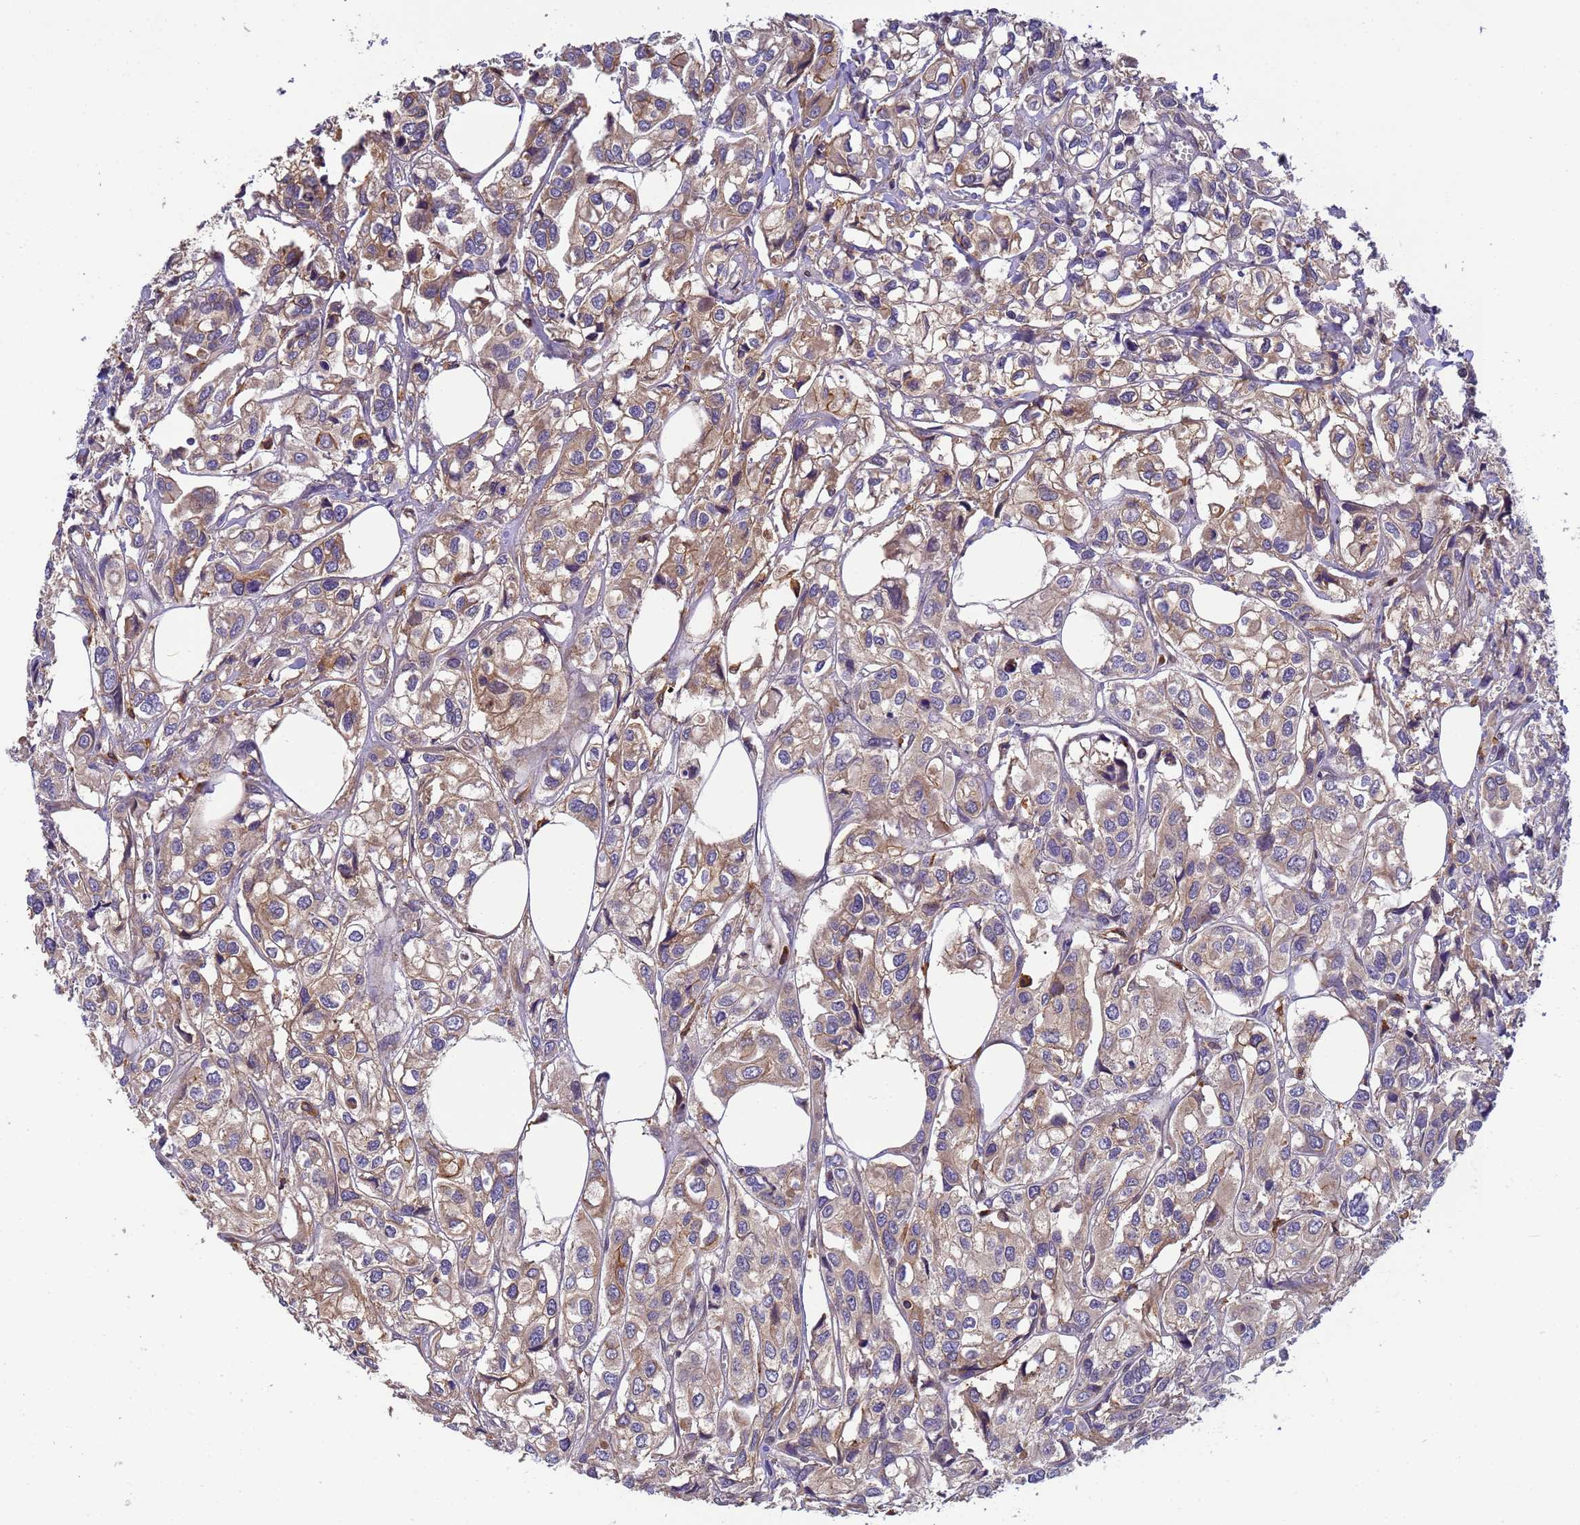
{"staining": {"intensity": "weak", "quantity": ">75%", "location": "cytoplasmic/membranous"}, "tissue": "urothelial cancer", "cell_type": "Tumor cells", "image_type": "cancer", "snomed": [{"axis": "morphology", "description": "Urothelial carcinoma, High grade"}, {"axis": "topography", "description": "Urinary bladder"}], "caption": "There is low levels of weak cytoplasmic/membranous expression in tumor cells of urothelial cancer, as demonstrated by immunohistochemical staining (brown color).", "gene": "M6PR", "patient": {"sex": "male", "age": 67}}